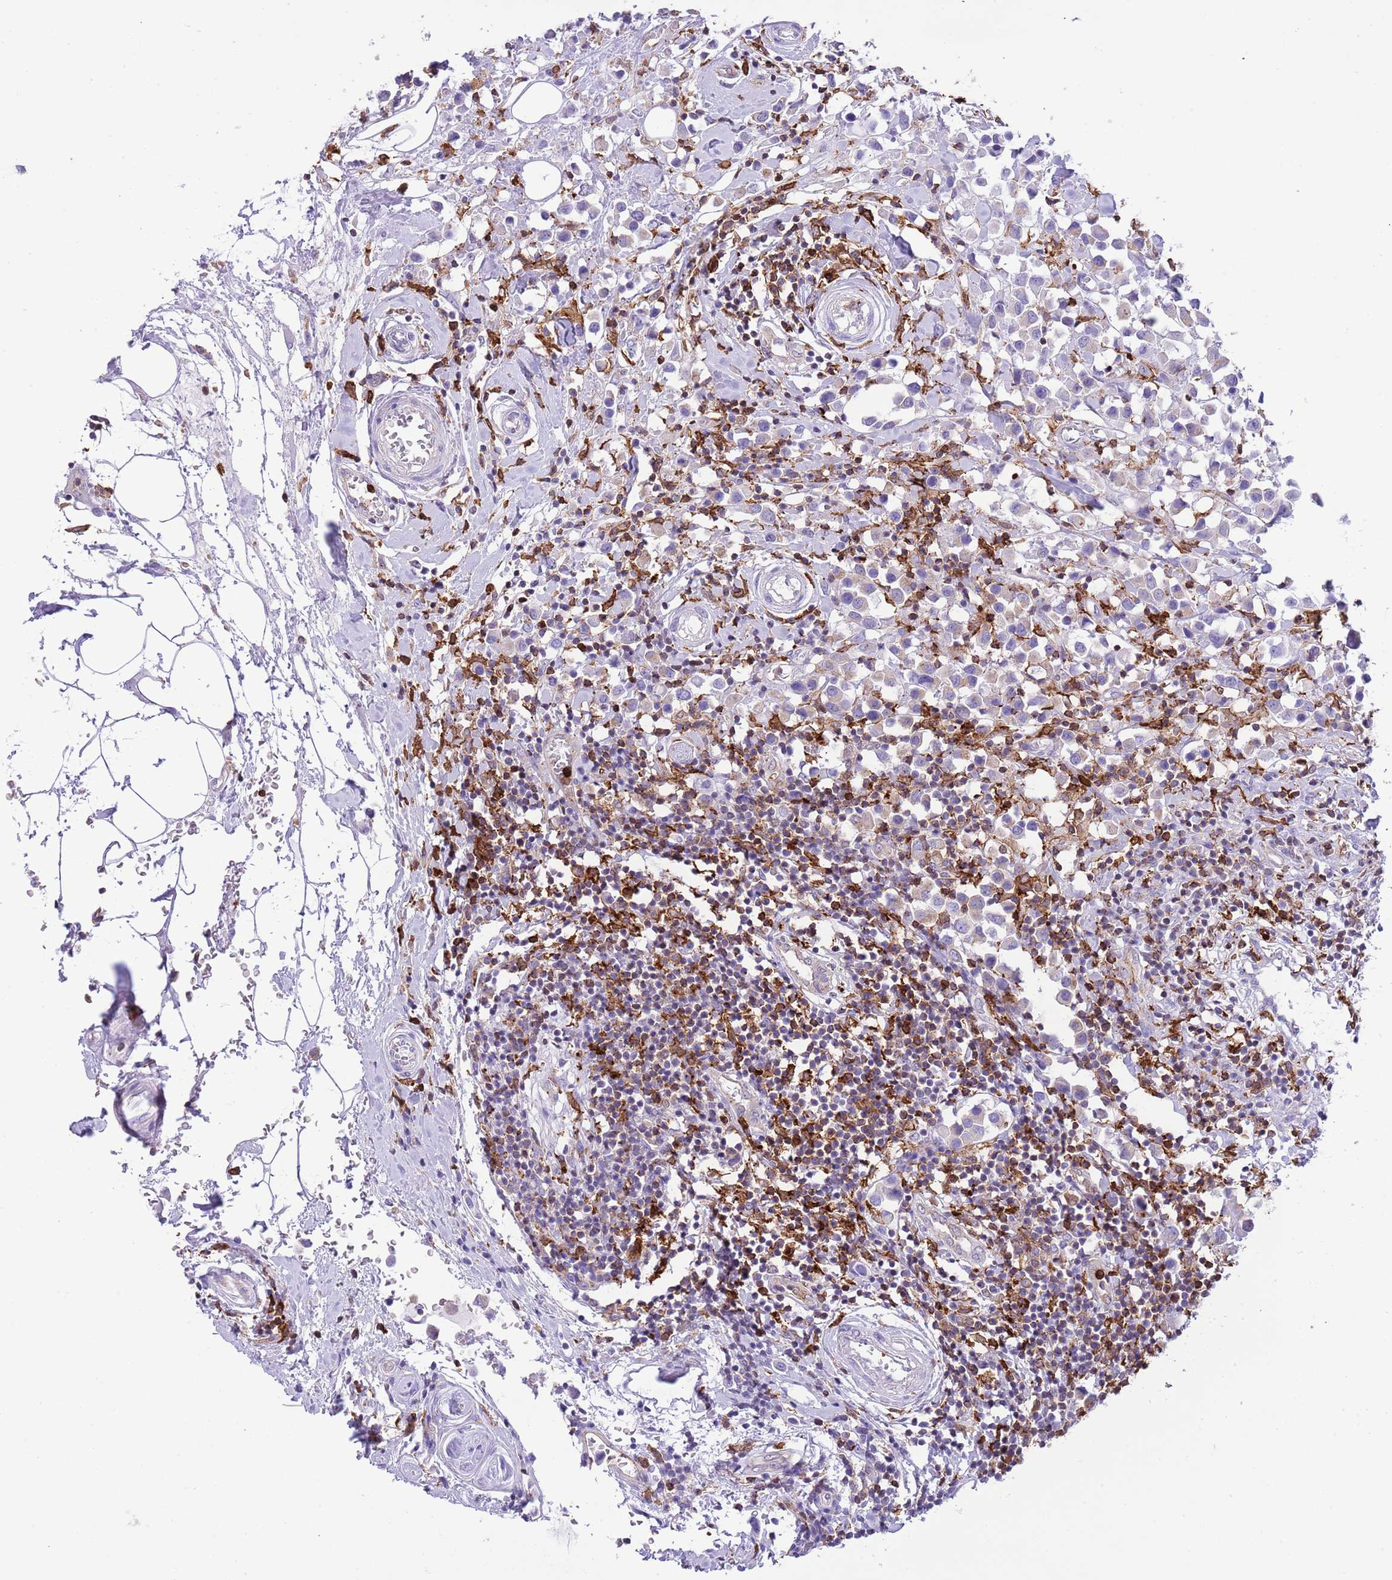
{"staining": {"intensity": "negative", "quantity": "none", "location": "none"}, "tissue": "breast cancer", "cell_type": "Tumor cells", "image_type": "cancer", "snomed": [{"axis": "morphology", "description": "Duct carcinoma"}, {"axis": "topography", "description": "Breast"}], "caption": "Tumor cells show no significant protein staining in intraductal carcinoma (breast).", "gene": "EFHD2", "patient": {"sex": "female", "age": 61}}